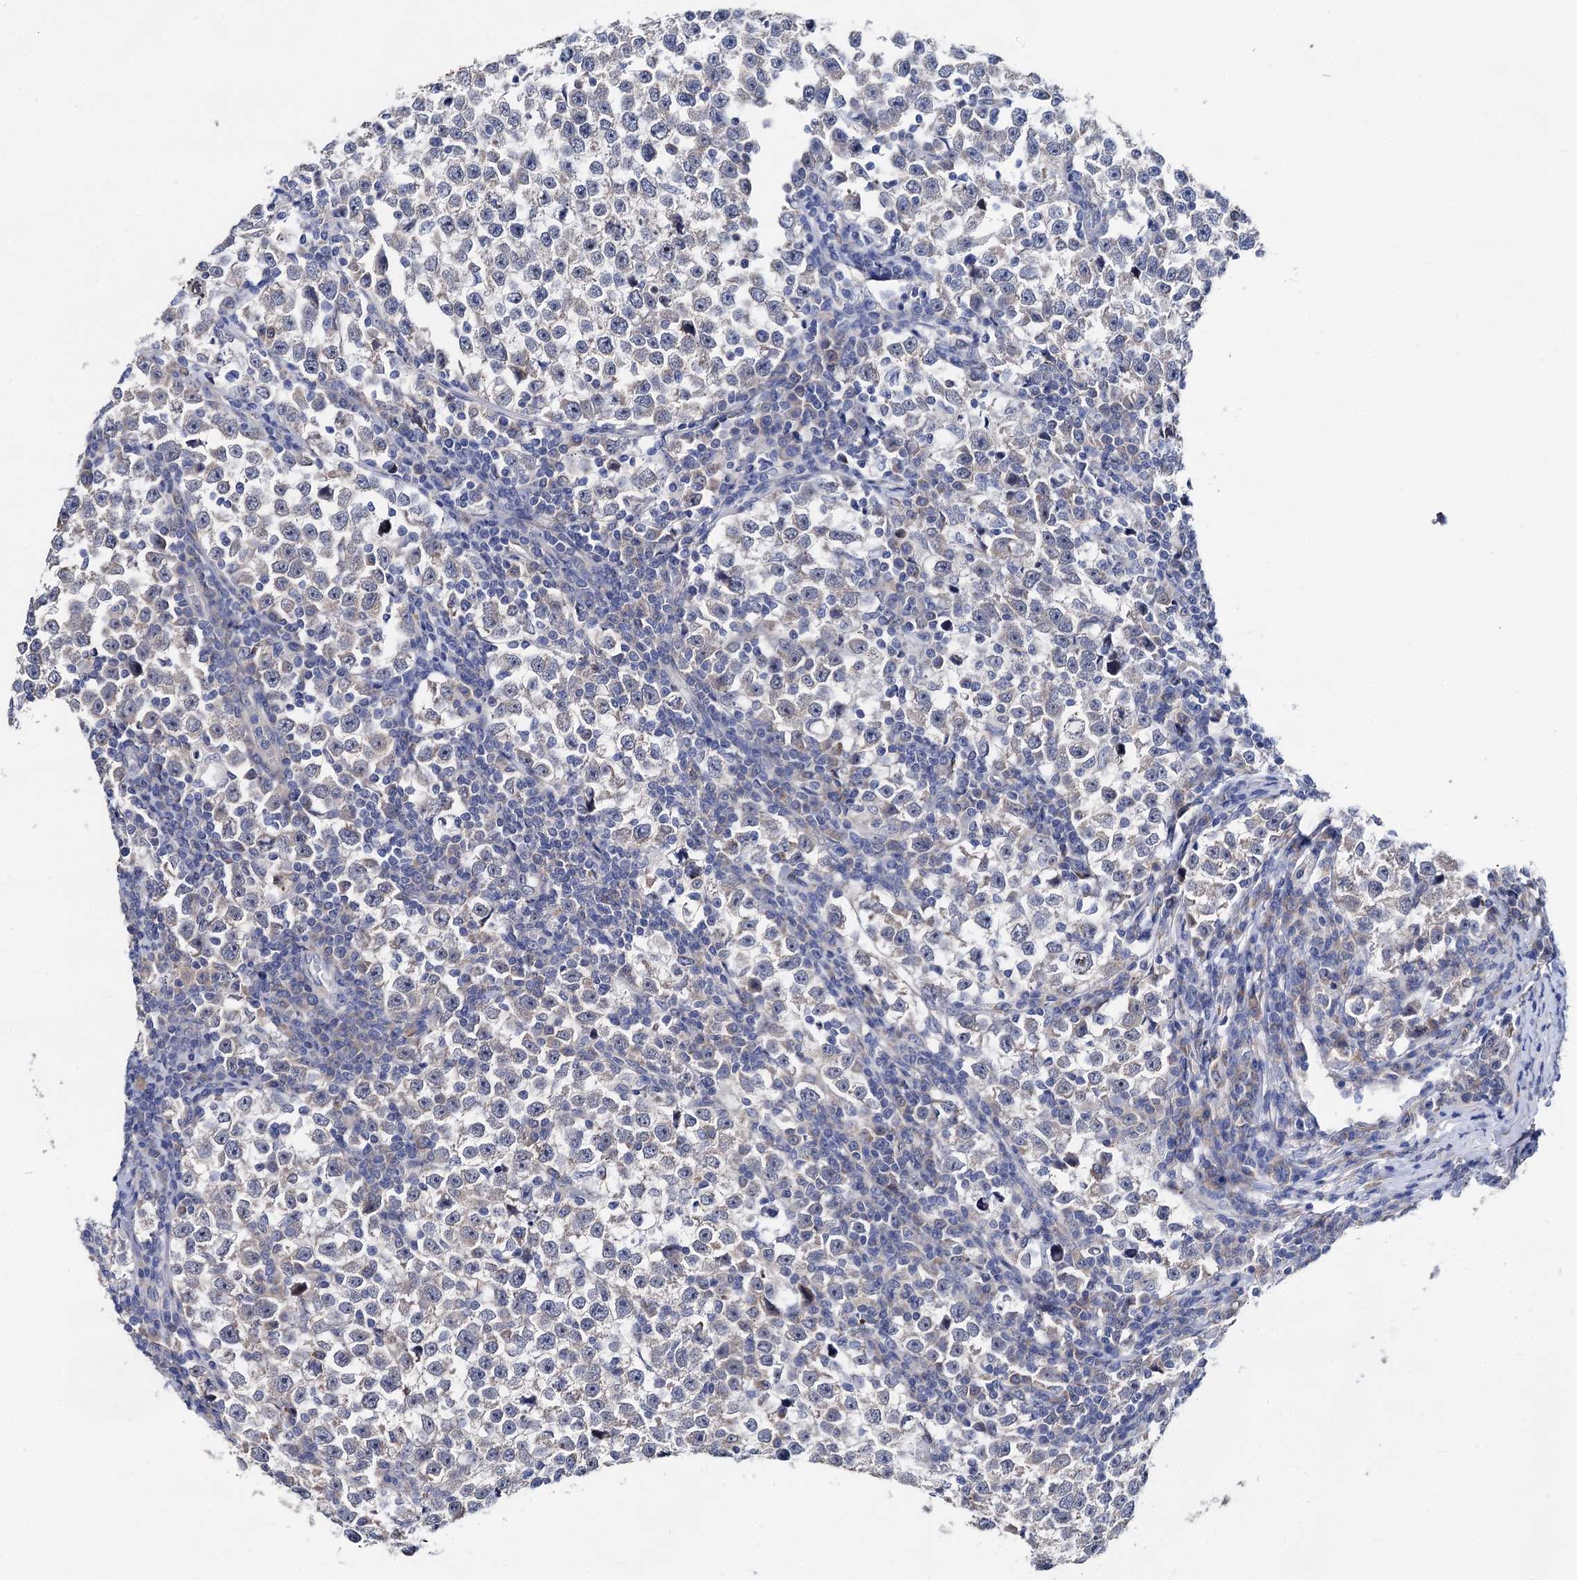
{"staining": {"intensity": "negative", "quantity": "none", "location": "none"}, "tissue": "testis cancer", "cell_type": "Tumor cells", "image_type": "cancer", "snomed": [{"axis": "morphology", "description": "Normal tissue, NOS"}, {"axis": "morphology", "description": "Seminoma, NOS"}, {"axis": "topography", "description": "Testis"}], "caption": "Immunohistochemical staining of testis seminoma shows no significant positivity in tumor cells.", "gene": "CAPRIN2", "patient": {"sex": "male", "age": 43}}